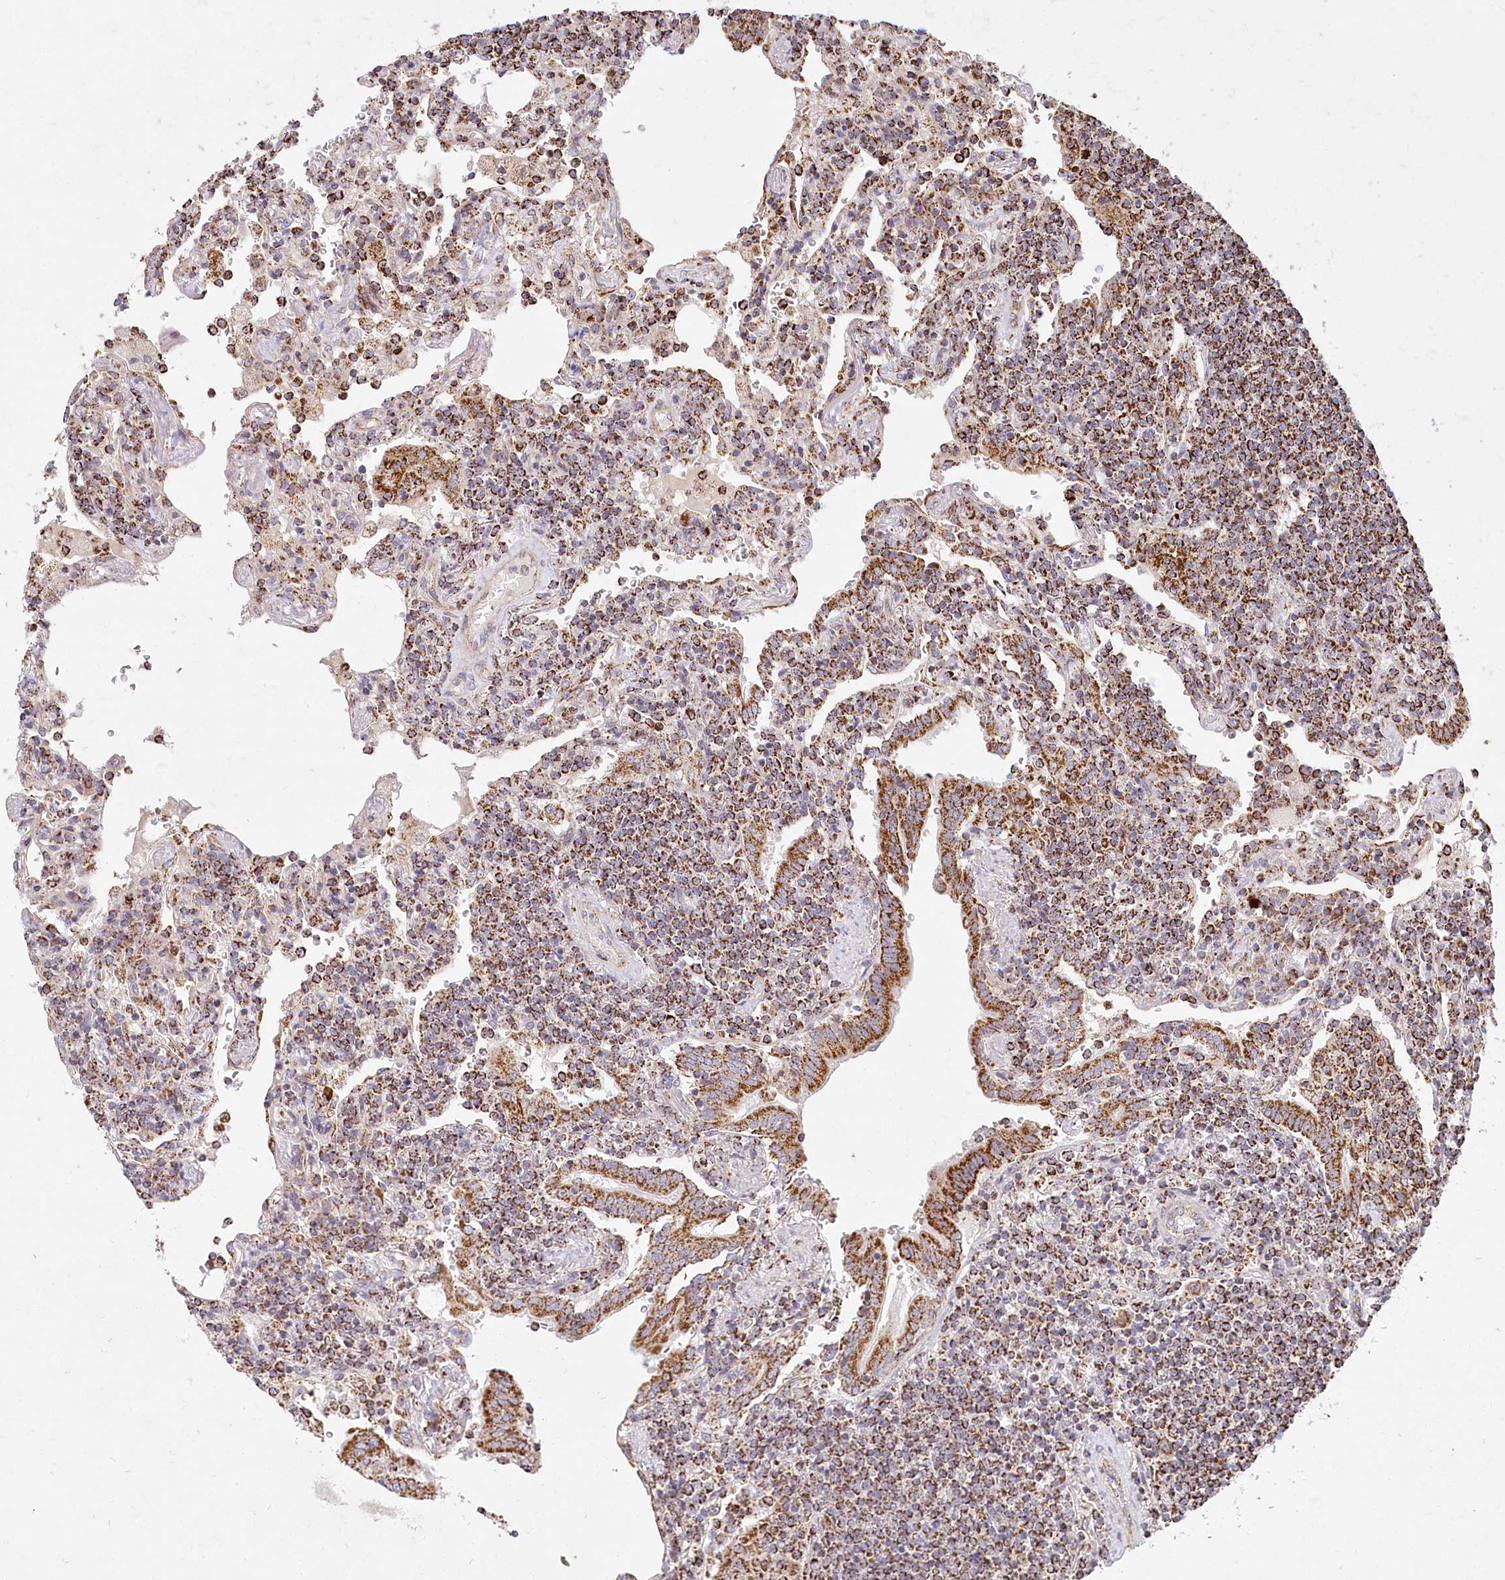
{"staining": {"intensity": "strong", "quantity": ">75%", "location": "cytoplasmic/membranous"}, "tissue": "lymphoma", "cell_type": "Tumor cells", "image_type": "cancer", "snomed": [{"axis": "morphology", "description": "Malignant lymphoma, non-Hodgkin's type, Low grade"}, {"axis": "topography", "description": "Lung"}], "caption": "Tumor cells demonstrate high levels of strong cytoplasmic/membranous staining in approximately >75% of cells in human lymphoma. (DAB (3,3'-diaminobenzidine) IHC, brown staining for protein, blue staining for nuclei).", "gene": "UMPS", "patient": {"sex": "female", "age": 71}}